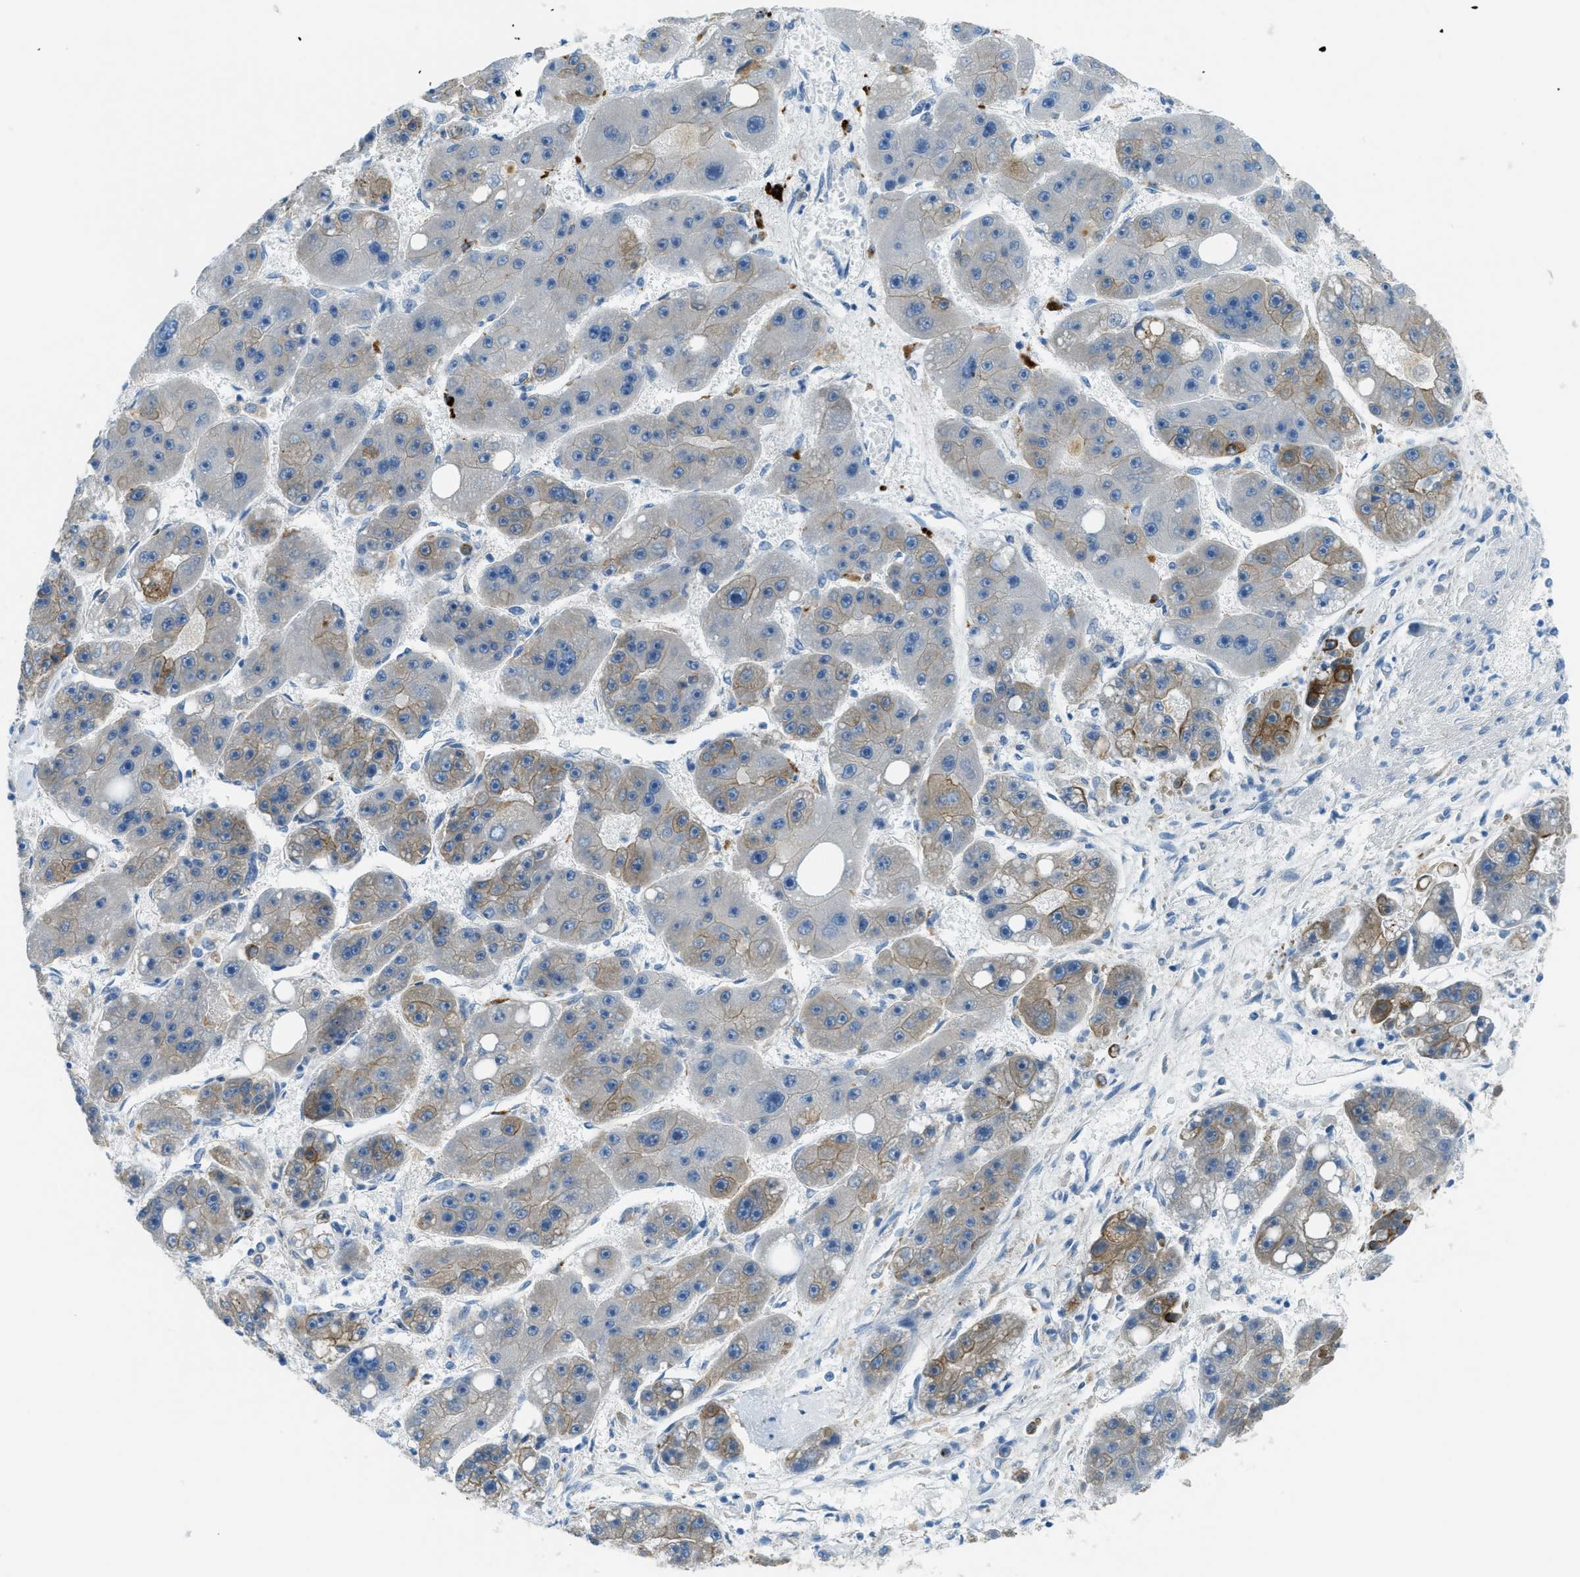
{"staining": {"intensity": "weak", "quantity": "<25%", "location": "cytoplasmic/membranous"}, "tissue": "liver cancer", "cell_type": "Tumor cells", "image_type": "cancer", "snomed": [{"axis": "morphology", "description": "Carcinoma, Hepatocellular, NOS"}, {"axis": "topography", "description": "Liver"}], "caption": "A micrograph of human liver cancer is negative for staining in tumor cells. Brightfield microscopy of immunohistochemistry stained with DAB (brown) and hematoxylin (blue), captured at high magnification.", "gene": "KLHL8", "patient": {"sex": "female", "age": 61}}